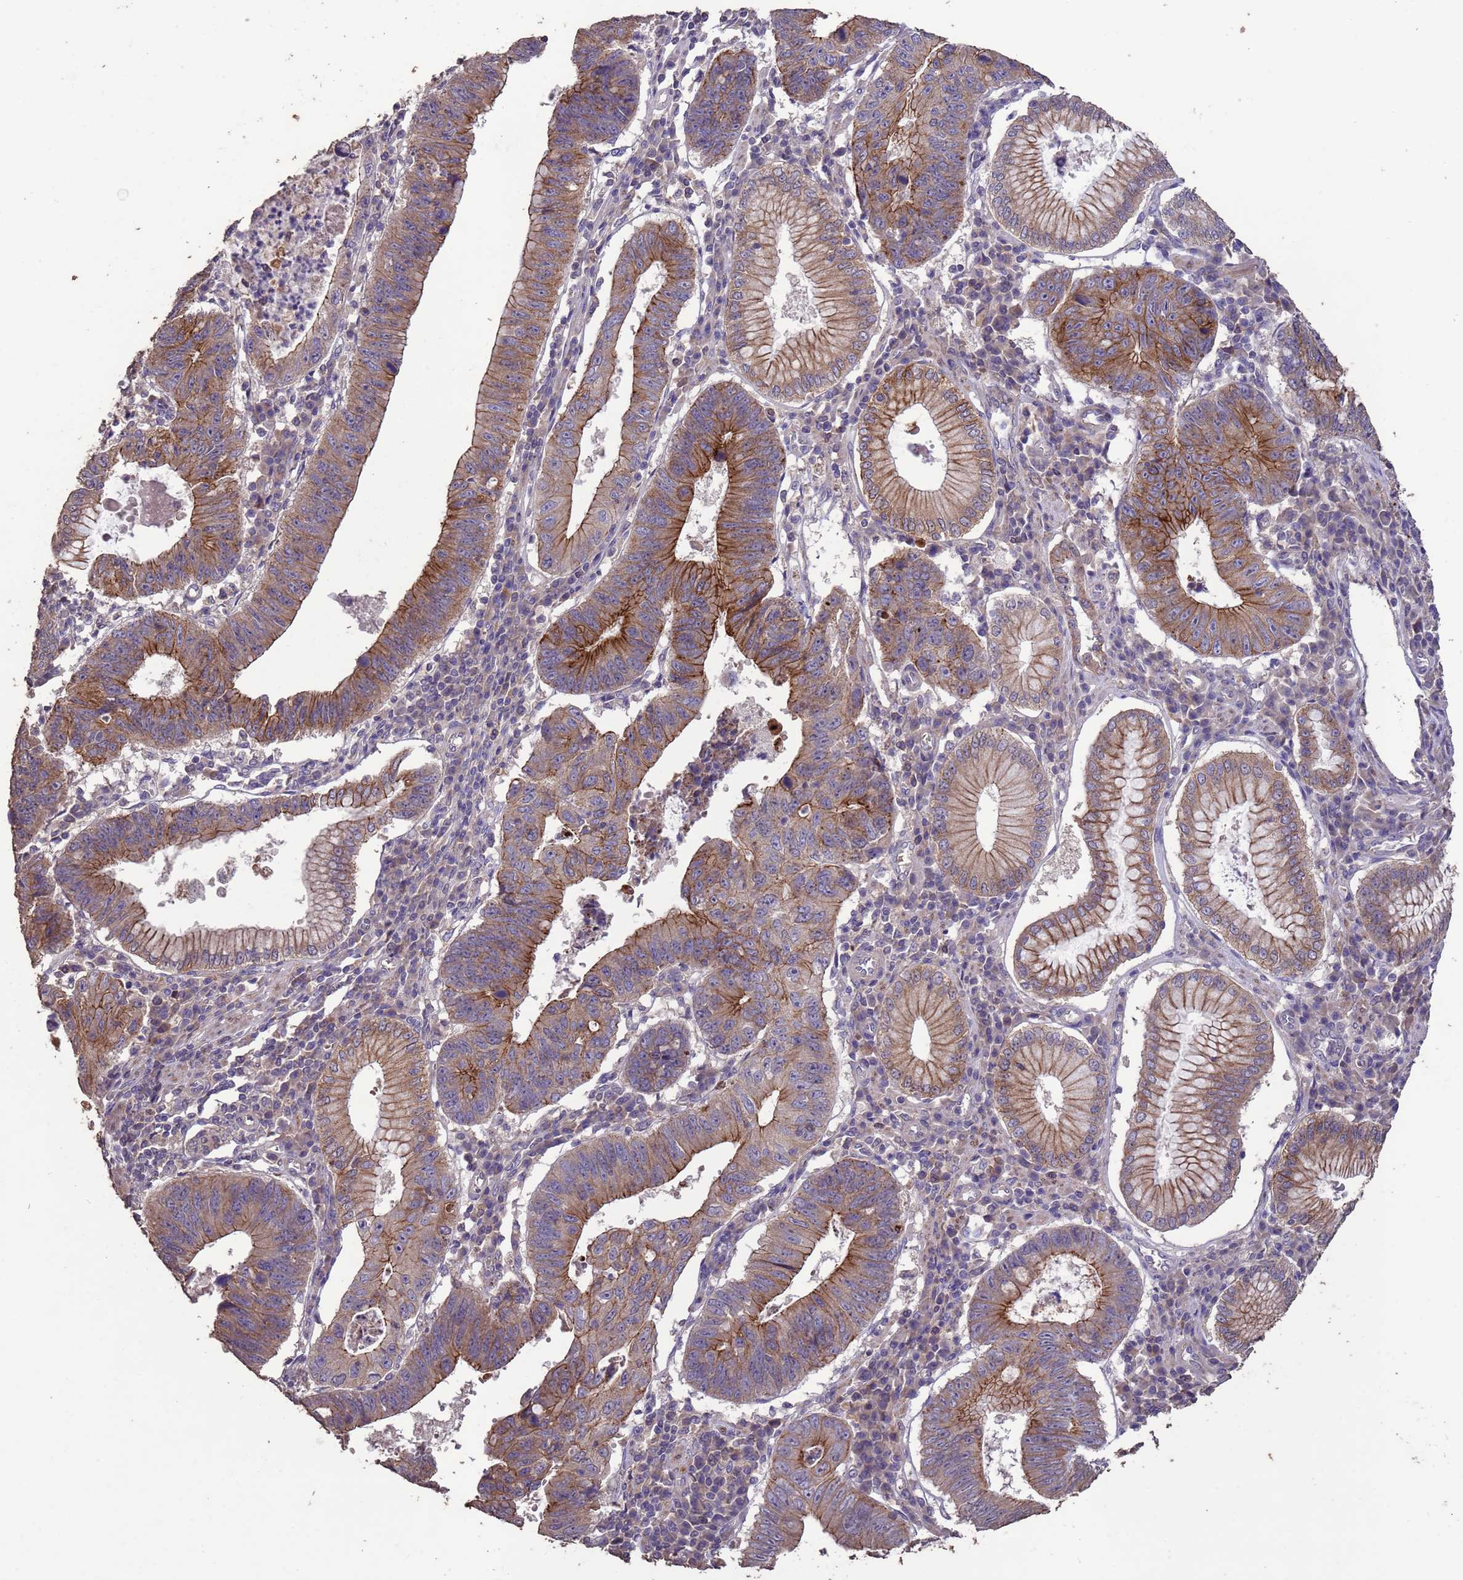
{"staining": {"intensity": "moderate", "quantity": ">75%", "location": "cytoplasmic/membranous"}, "tissue": "stomach cancer", "cell_type": "Tumor cells", "image_type": "cancer", "snomed": [{"axis": "morphology", "description": "Adenocarcinoma, NOS"}, {"axis": "topography", "description": "Stomach"}], "caption": "About >75% of tumor cells in human stomach adenocarcinoma reveal moderate cytoplasmic/membranous protein positivity as visualized by brown immunohistochemical staining.", "gene": "SLC9B2", "patient": {"sex": "male", "age": 59}}